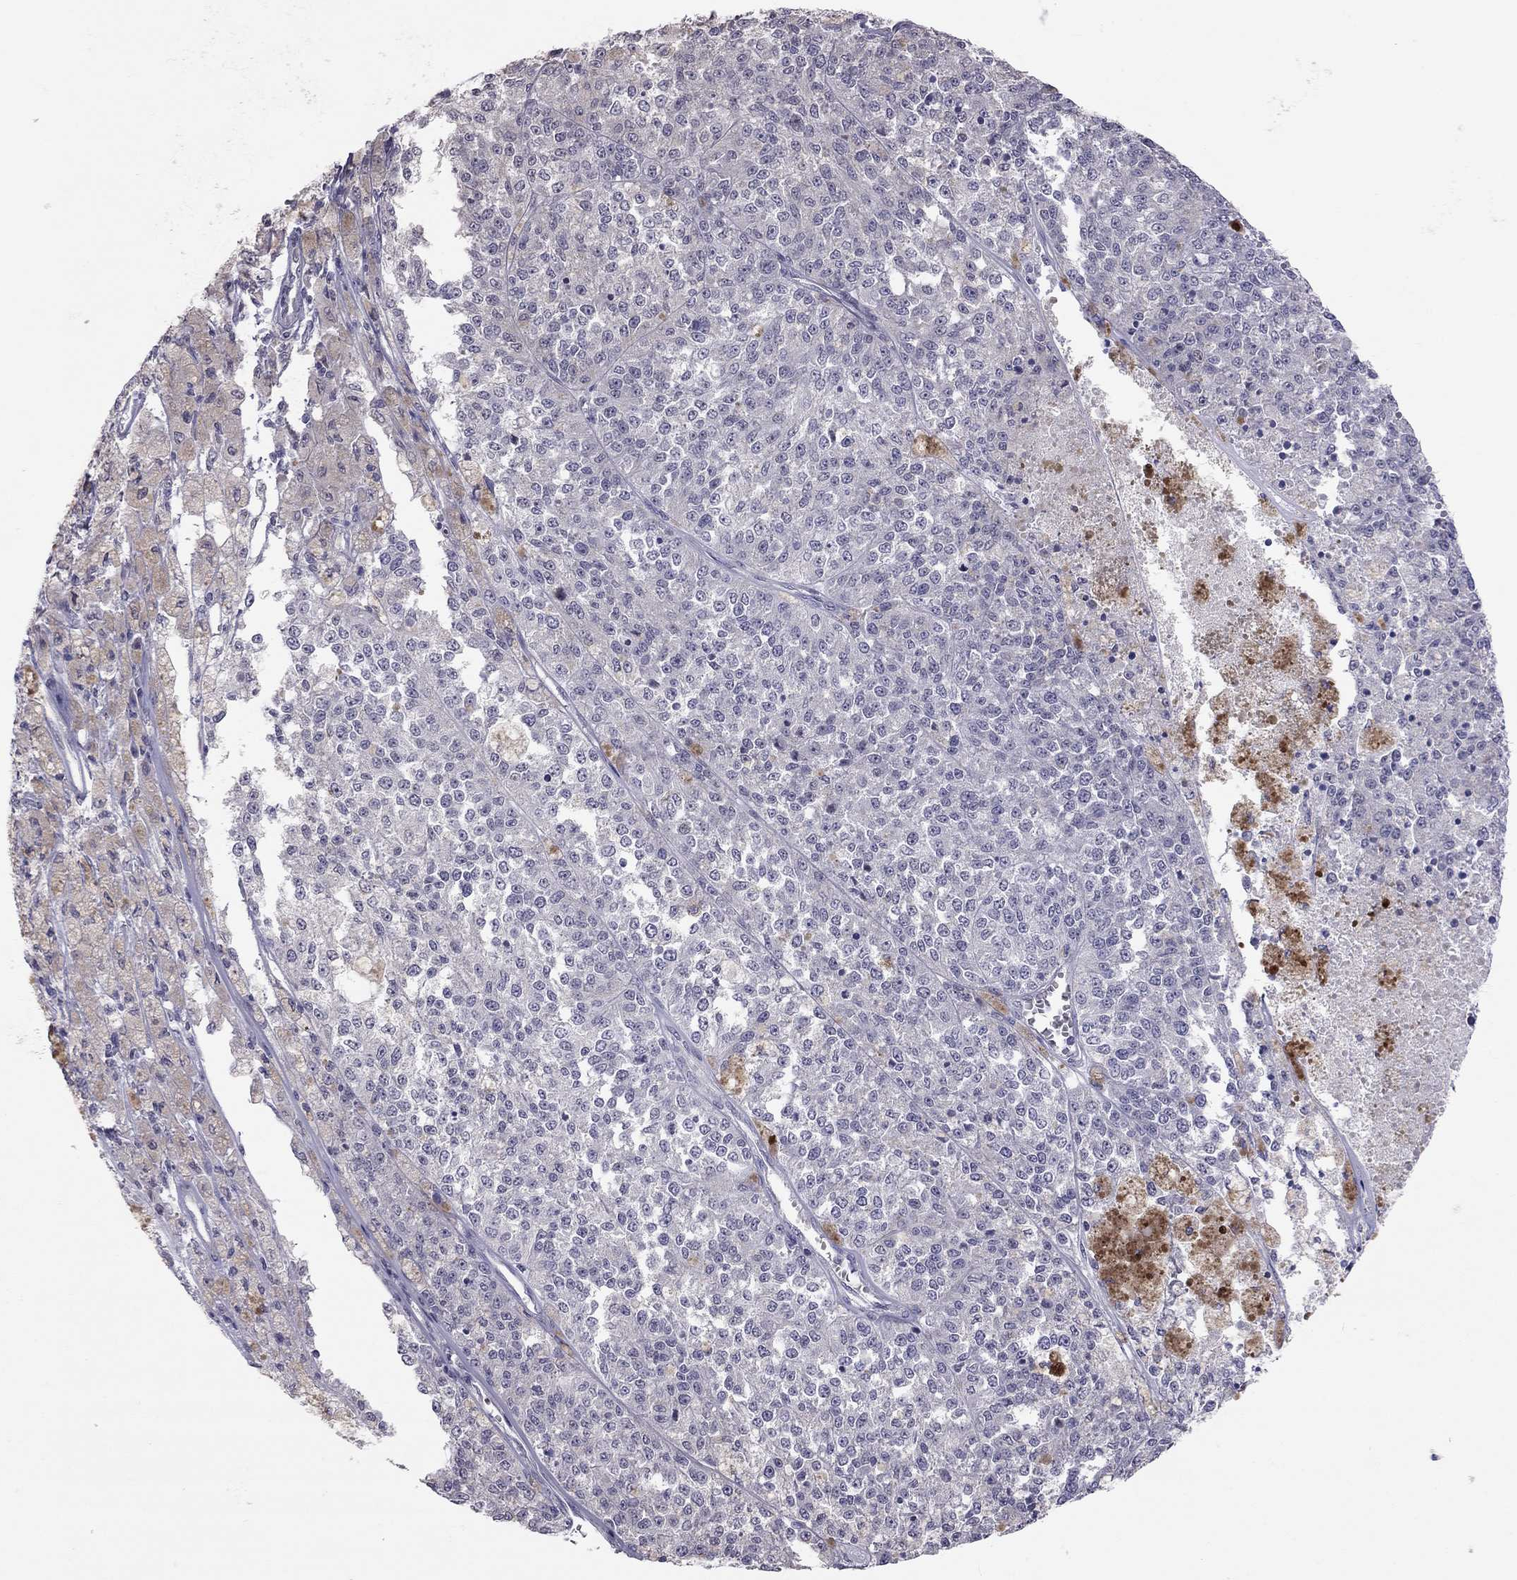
{"staining": {"intensity": "negative", "quantity": "none", "location": "none"}, "tissue": "melanoma", "cell_type": "Tumor cells", "image_type": "cancer", "snomed": [{"axis": "morphology", "description": "Malignant melanoma, Metastatic site"}, {"axis": "topography", "description": "Lymph node"}], "caption": "Photomicrograph shows no significant protein positivity in tumor cells of melanoma.", "gene": "HSF2BP", "patient": {"sex": "female", "age": 64}}